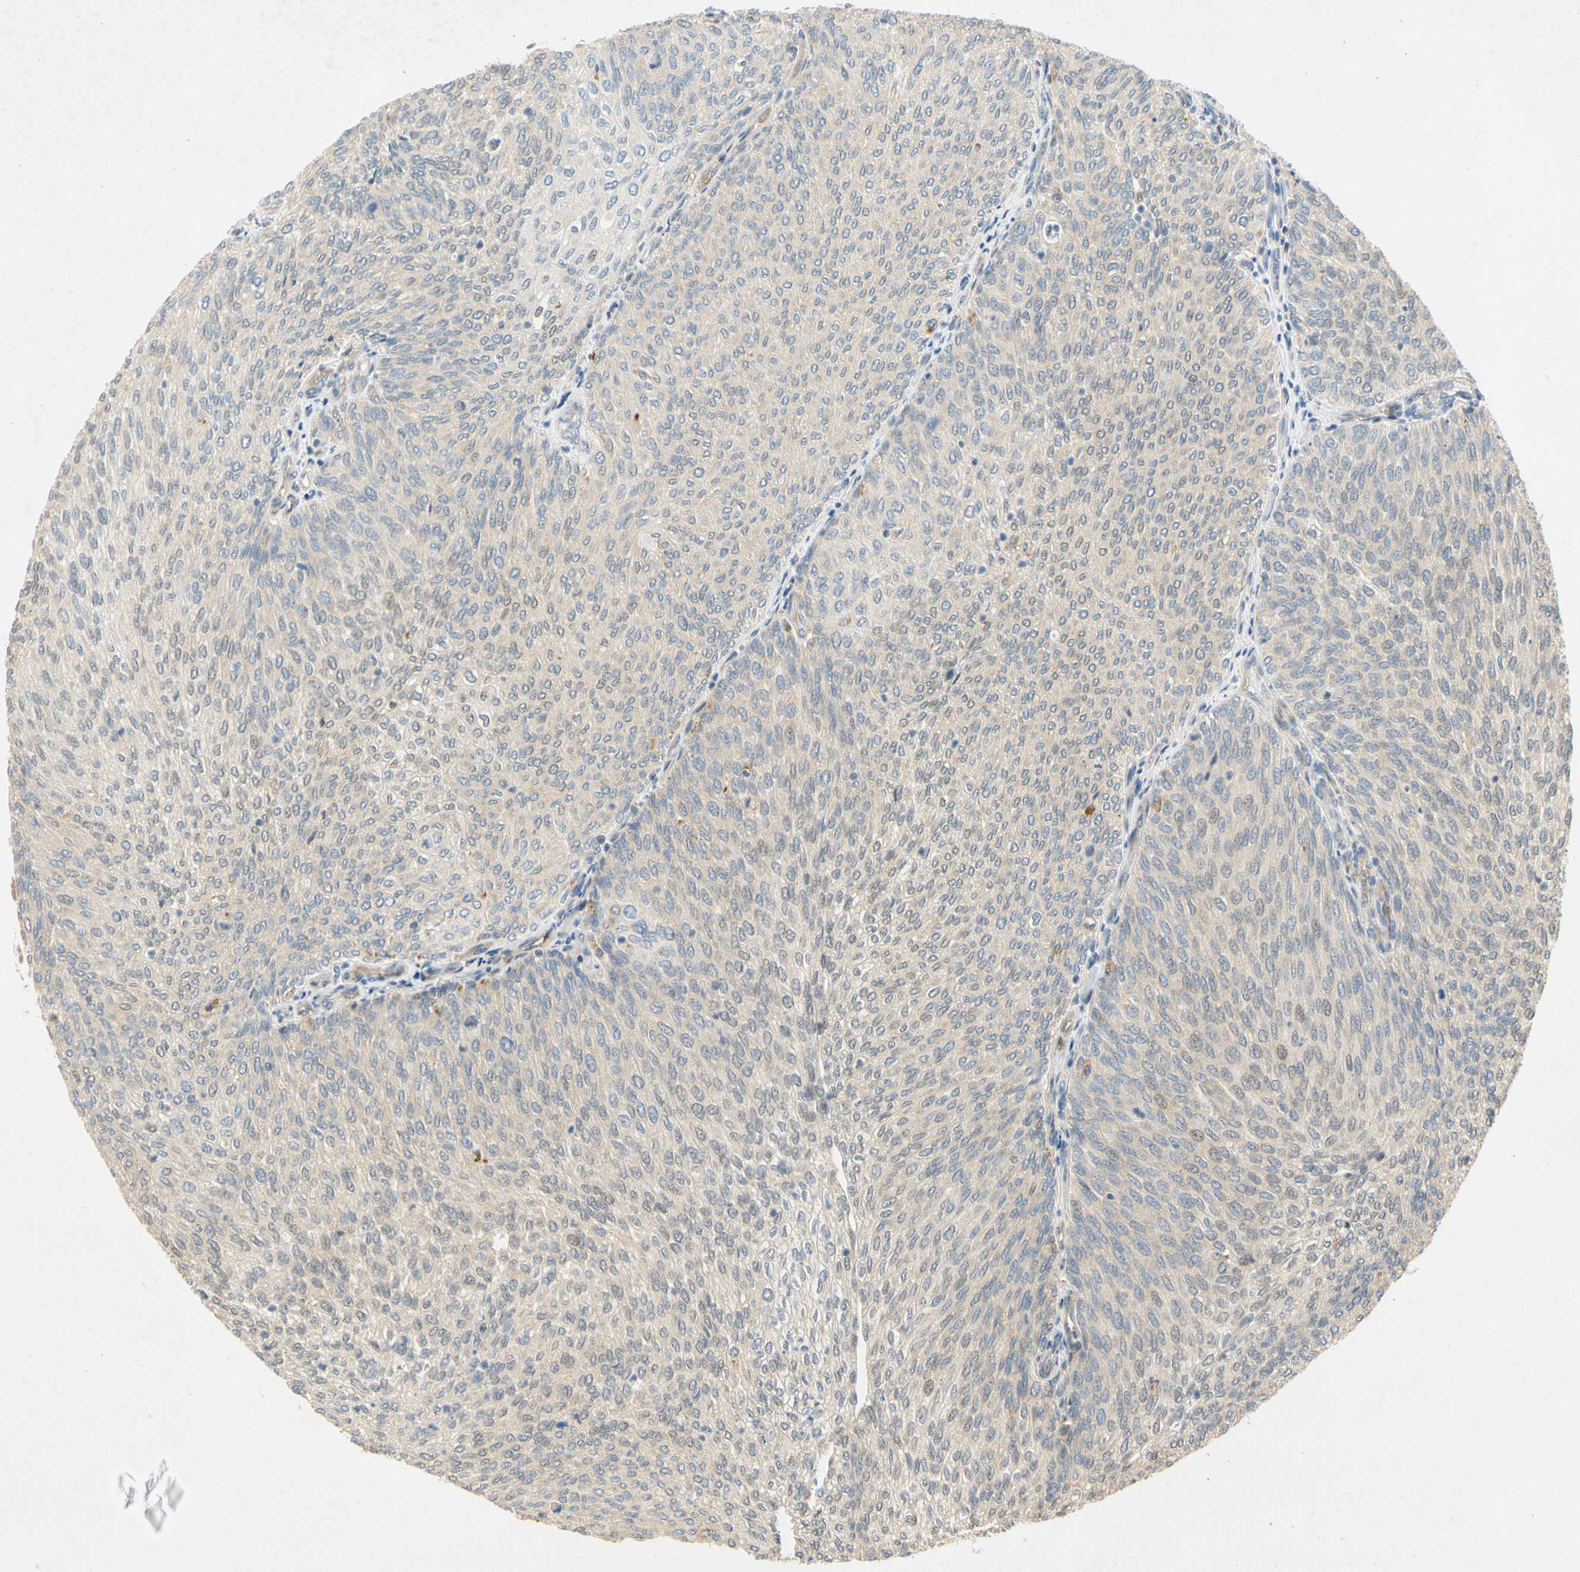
{"staining": {"intensity": "weak", "quantity": "25%-75%", "location": "cytoplasmic/membranous"}, "tissue": "urothelial cancer", "cell_type": "Tumor cells", "image_type": "cancer", "snomed": [{"axis": "morphology", "description": "Urothelial carcinoma, Low grade"}, {"axis": "topography", "description": "Urinary bladder"}], "caption": "A photomicrograph of human low-grade urothelial carcinoma stained for a protein displays weak cytoplasmic/membranous brown staining in tumor cells.", "gene": "GATD1", "patient": {"sex": "female", "age": 79}}